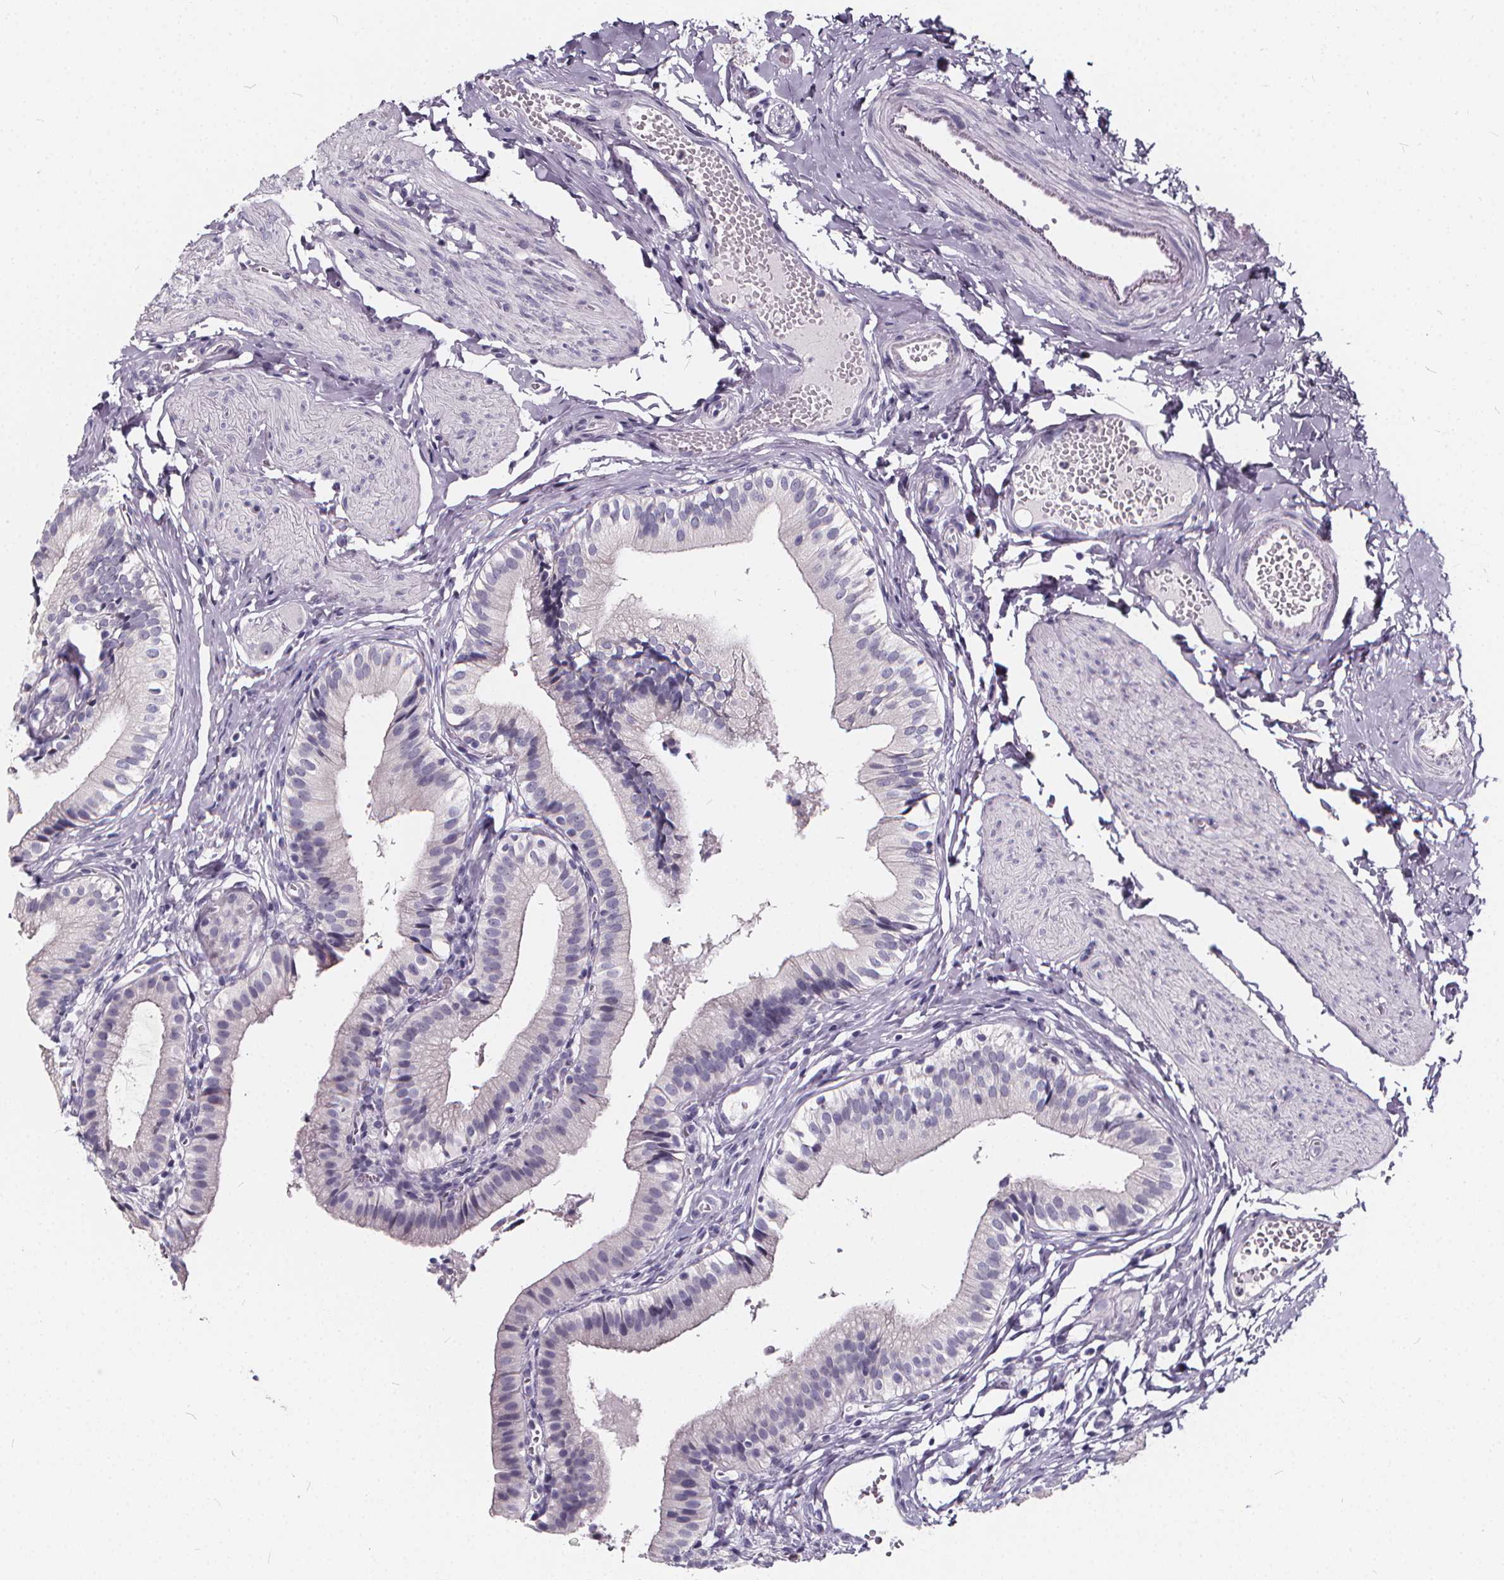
{"staining": {"intensity": "negative", "quantity": "none", "location": "none"}, "tissue": "gallbladder", "cell_type": "Glandular cells", "image_type": "normal", "snomed": [{"axis": "morphology", "description": "Normal tissue, NOS"}, {"axis": "topography", "description": "Gallbladder"}], "caption": "IHC histopathology image of benign human gallbladder stained for a protein (brown), which shows no staining in glandular cells. (Brightfield microscopy of DAB immunohistochemistry (IHC) at high magnification).", "gene": "SPEF2", "patient": {"sex": "female", "age": 47}}